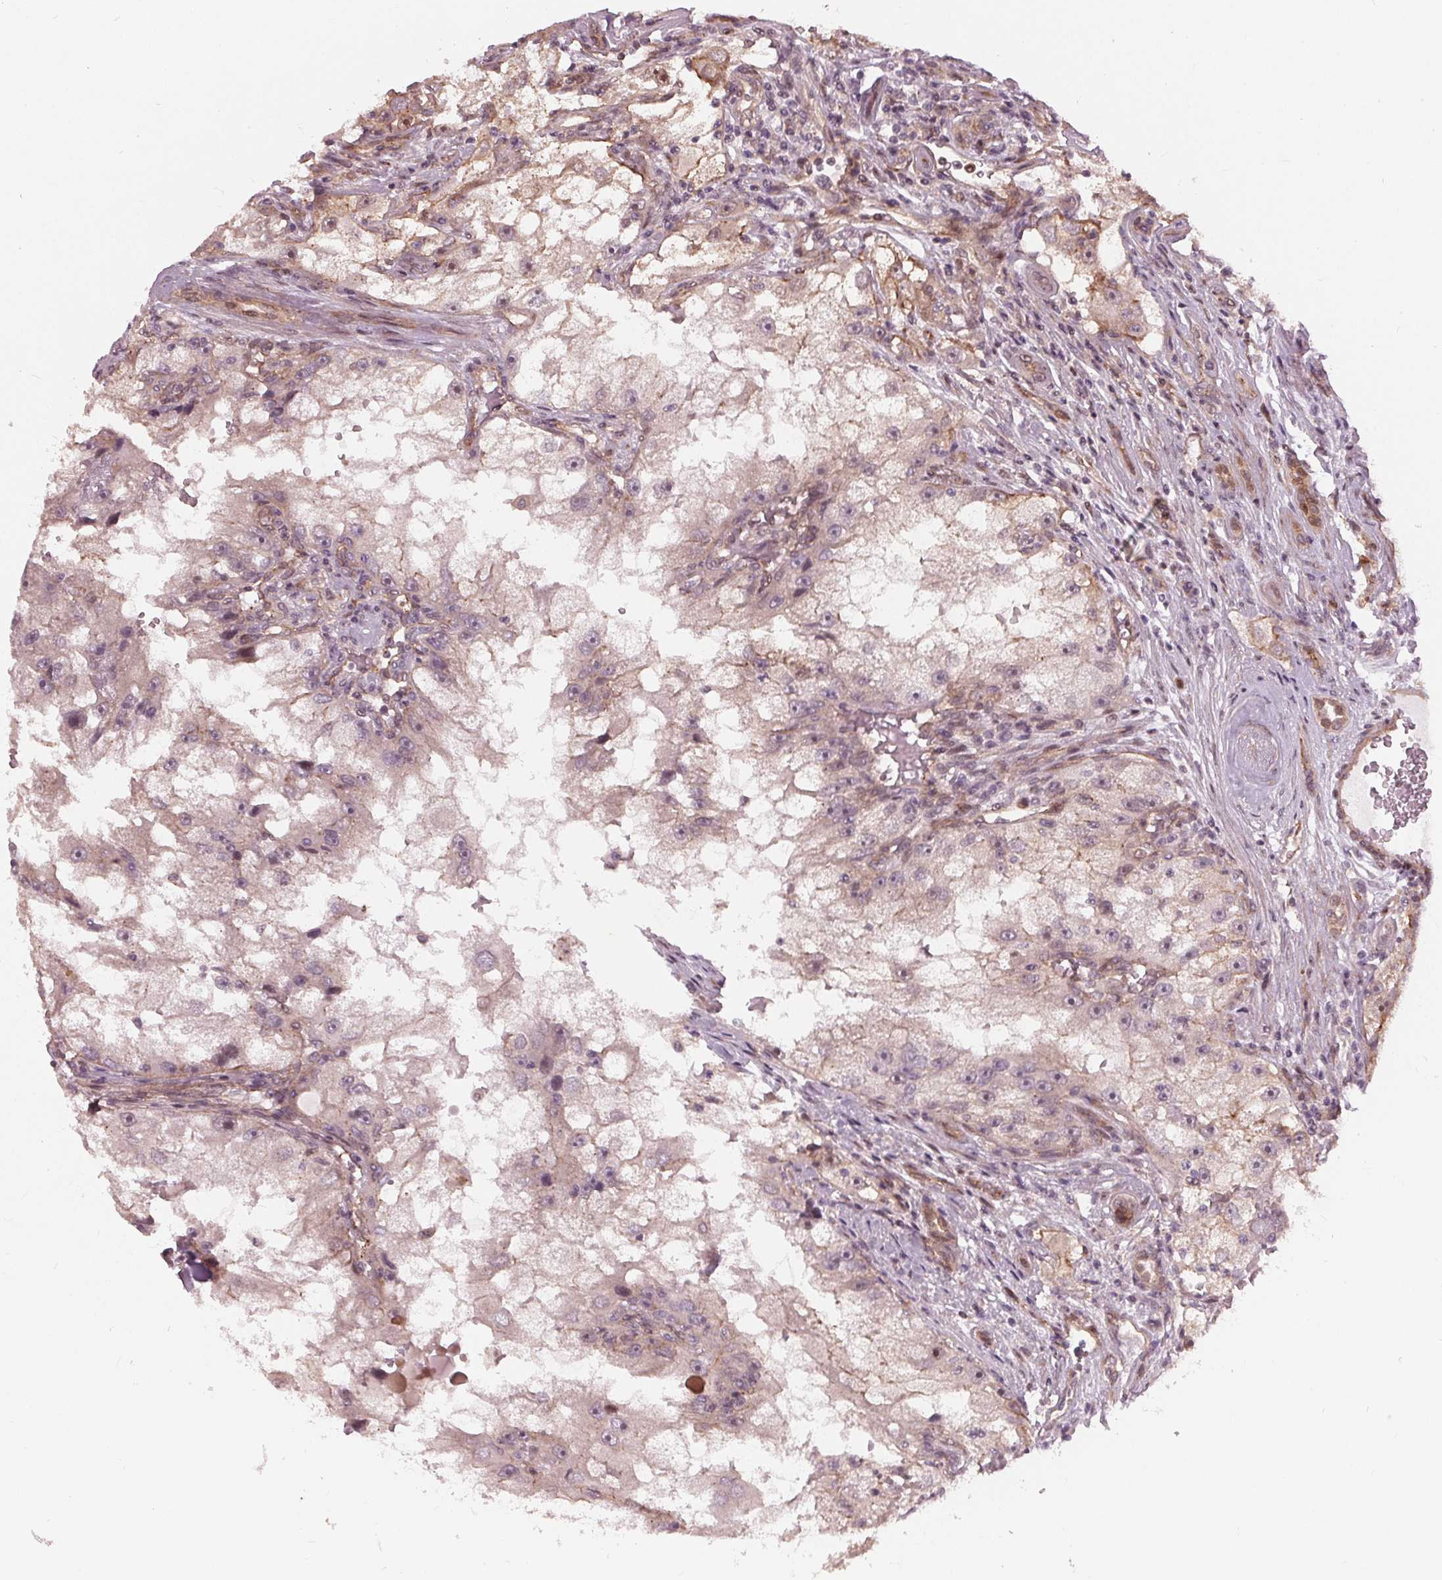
{"staining": {"intensity": "negative", "quantity": "none", "location": "none"}, "tissue": "renal cancer", "cell_type": "Tumor cells", "image_type": "cancer", "snomed": [{"axis": "morphology", "description": "Adenocarcinoma, NOS"}, {"axis": "topography", "description": "Kidney"}], "caption": "Immunohistochemical staining of adenocarcinoma (renal) exhibits no significant expression in tumor cells. (Stains: DAB immunohistochemistry (IHC) with hematoxylin counter stain, Microscopy: brightfield microscopy at high magnification).", "gene": "TXNIP", "patient": {"sex": "male", "age": 63}}